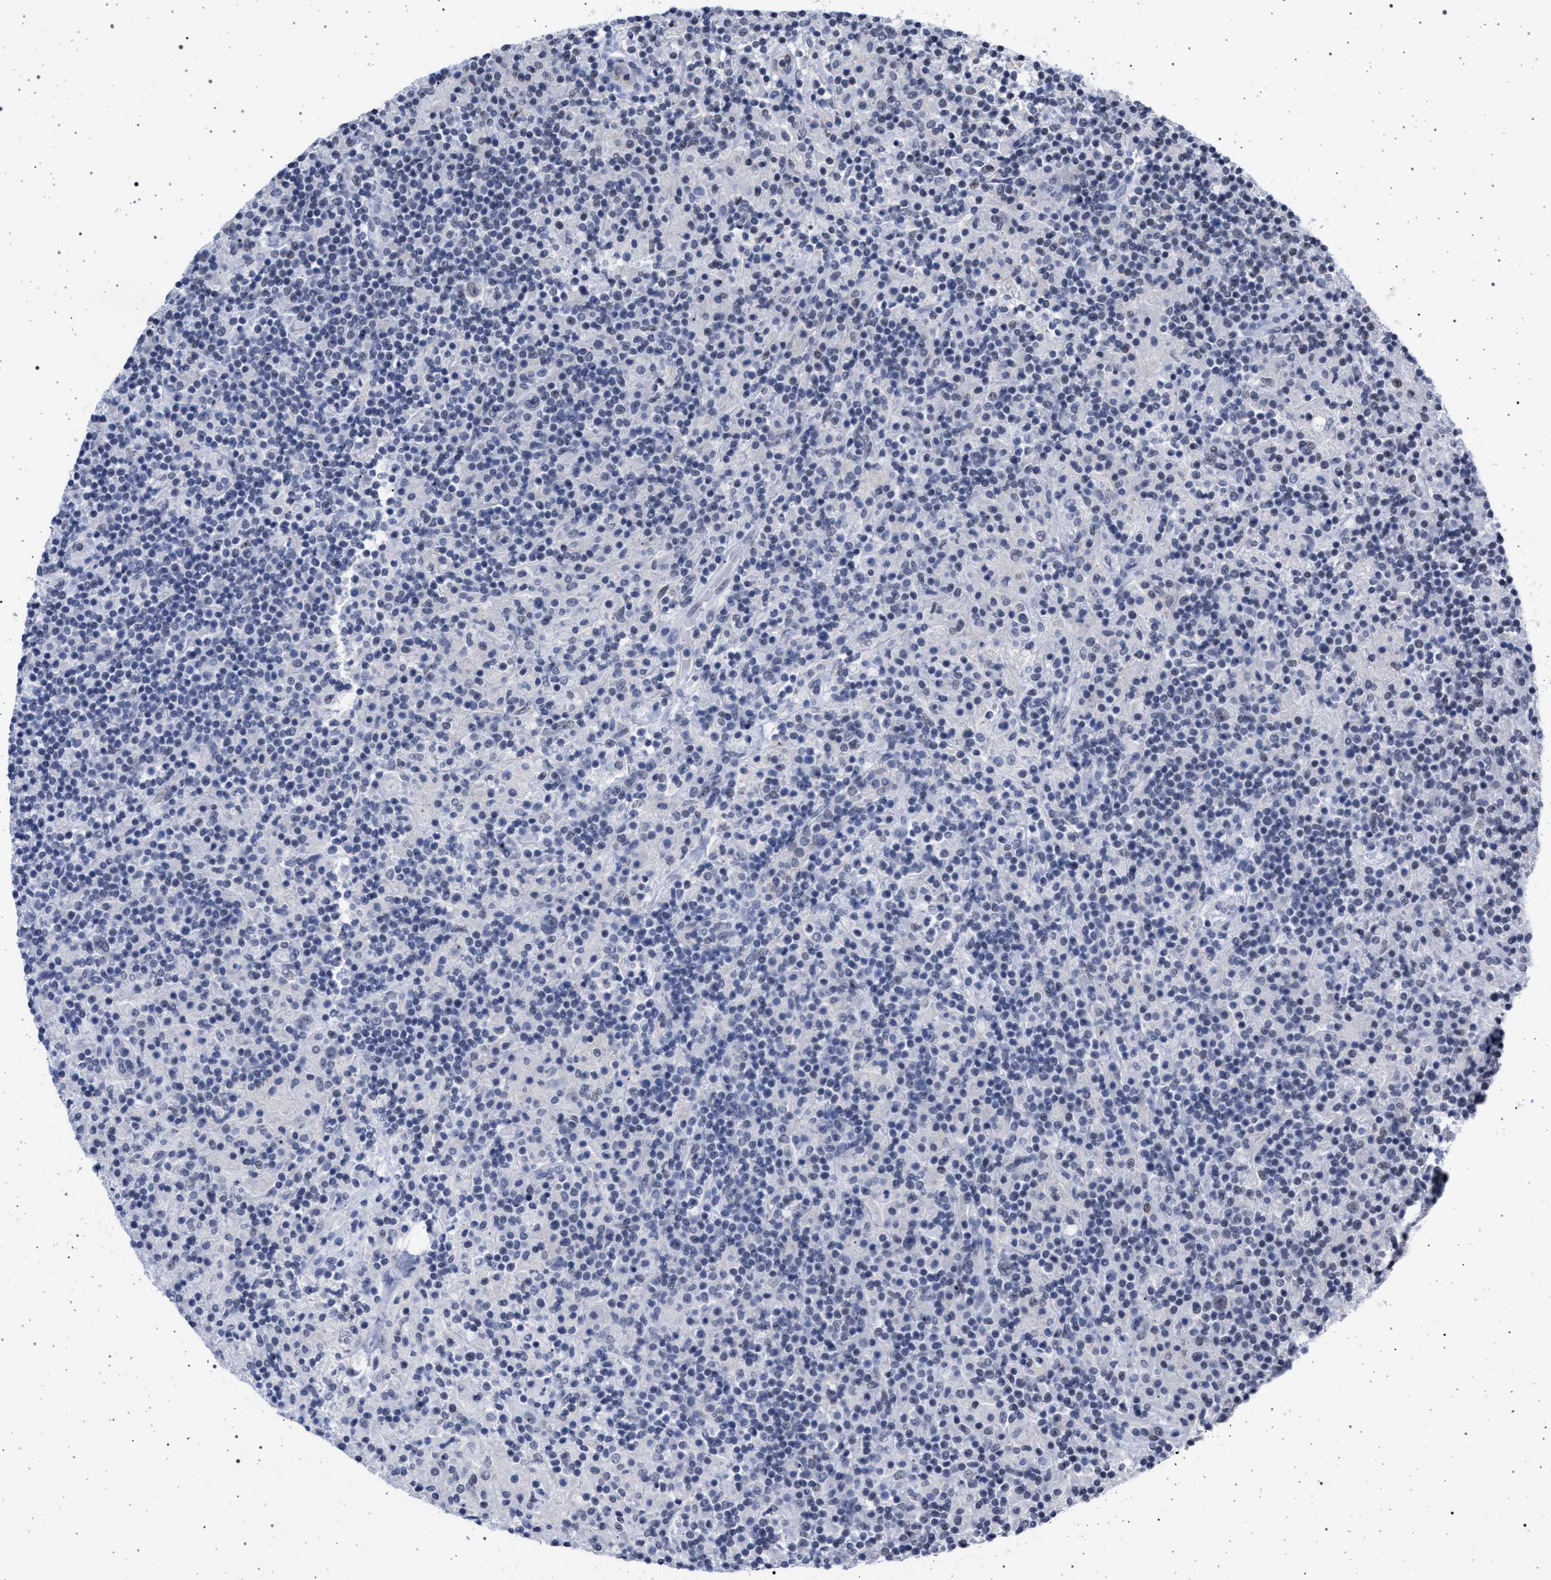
{"staining": {"intensity": "negative", "quantity": "none", "location": "none"}, "tissue": "lymphoma", "cell_type": "Tumor cells", "image_type": "cancer", "snomed": [{"axis": "morphology", "description": "Hodgkin's disease, NOS"}, {"axis": "topography", "description": "Lymph node"}], "caption": "The IHC image has no significant expression in tumor cells of lymphoma tissue.", "gene": "PHF12", "patient": {"sex": "male", "age": 70}}